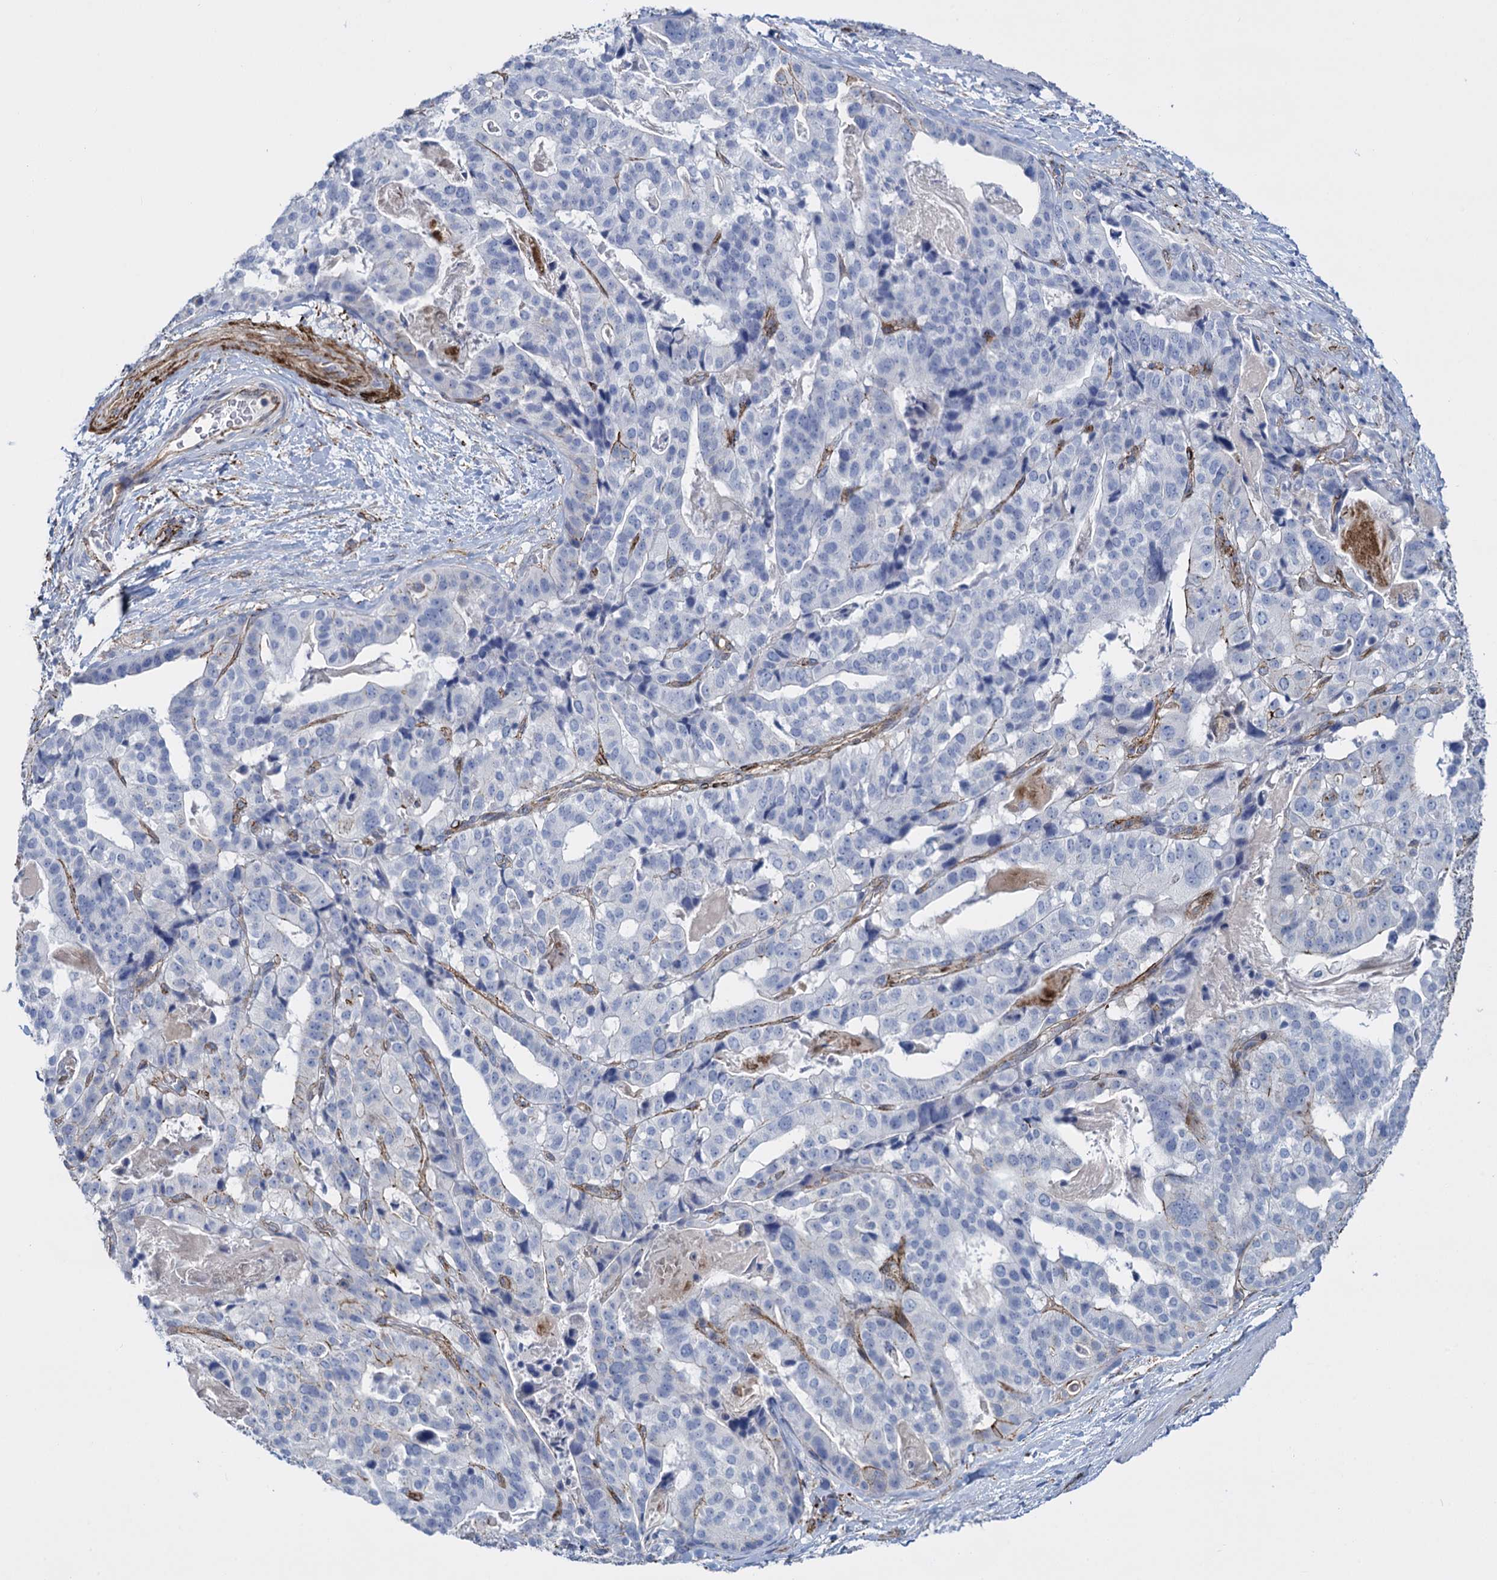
{"staining": {"intensity": "negative", "quantity": "none", "location": "none"}, "tissue": "stomach cancer", "cell_type": "Tumor cells", "image_type": "cancer", "snomed": [{"axis": "morphology", "description": "Adenocarcinoma, NOS"}, {"axis": "topography", "description": "Stomach"}], "caption": "High power microscopy image of an immunohistochemistry micrograph of stomach adenocarcinoma, revealing no significant staining in tumor cells. Brightfield microscopy of immunohistochemistry stained with DAB (brown) and hematoxylin (blue), captured at high magnification.", "gene": "SNCG", "patient": {"sex": "male", "age": 48}}